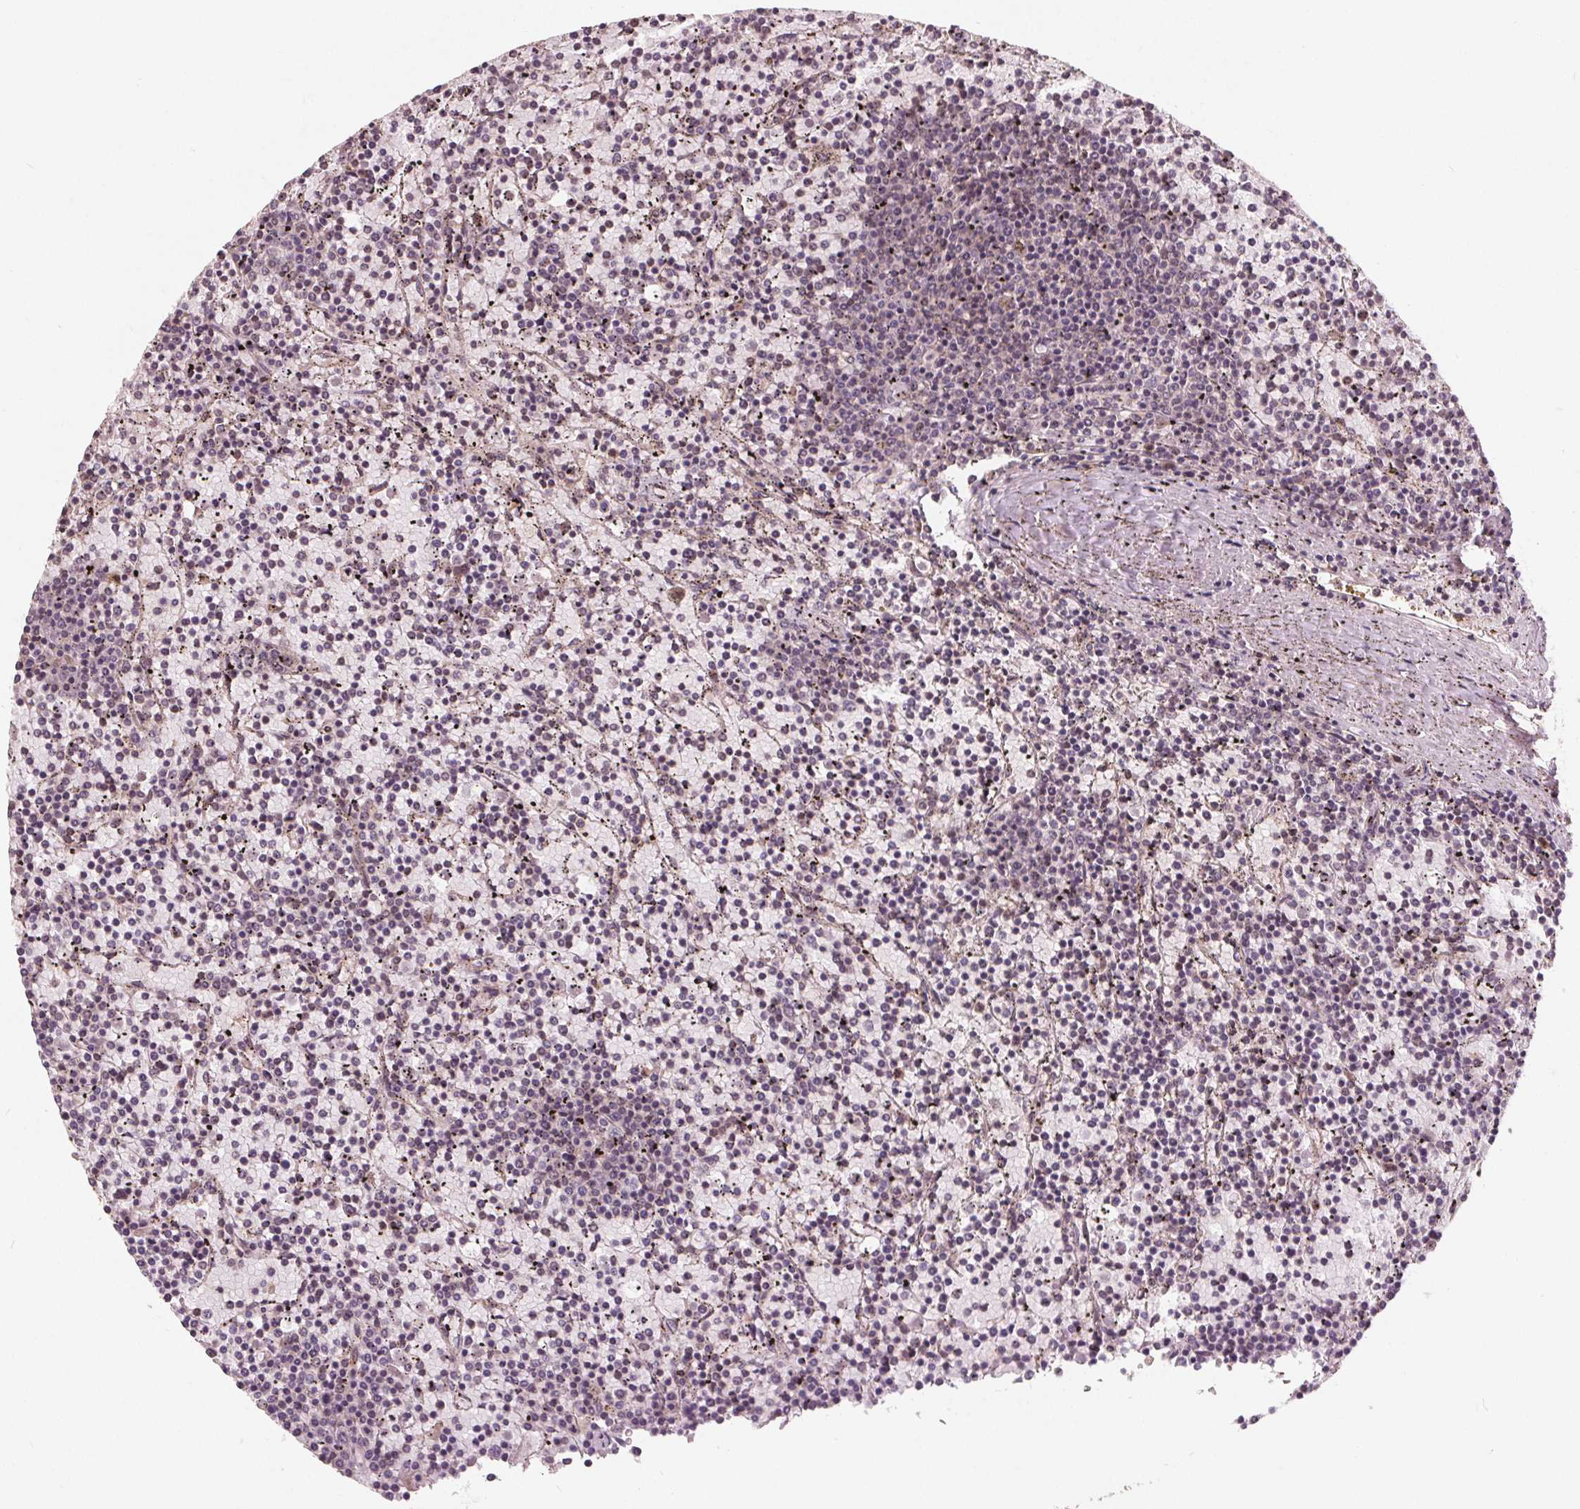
{"staining": {"intensity": "negative", "quantity": "none", "location": "none"}, "tissue": "lymphoma", "cell_type": "Tumor cells", "image_type": "cancer", "snomed": [{"axis": "morphology", "description": "Malignant lymphoma, non-Hodgkin's type, Low grade"}, {"axis": "topography", "description": "Spleen"}], "caption": "This histopathology image is of low-grade malignant lymphoma, non-Hodgkin's type stained with immunohistochemistry to label a protein in brown with the nuclei are counter-stained blue. There is no staining in tumor cells. (Immunohistochemistry, brightfield microscopy, high magnification).", "gene": "CSNK1G2", "patient": {"sex": "female", "age": 77}}